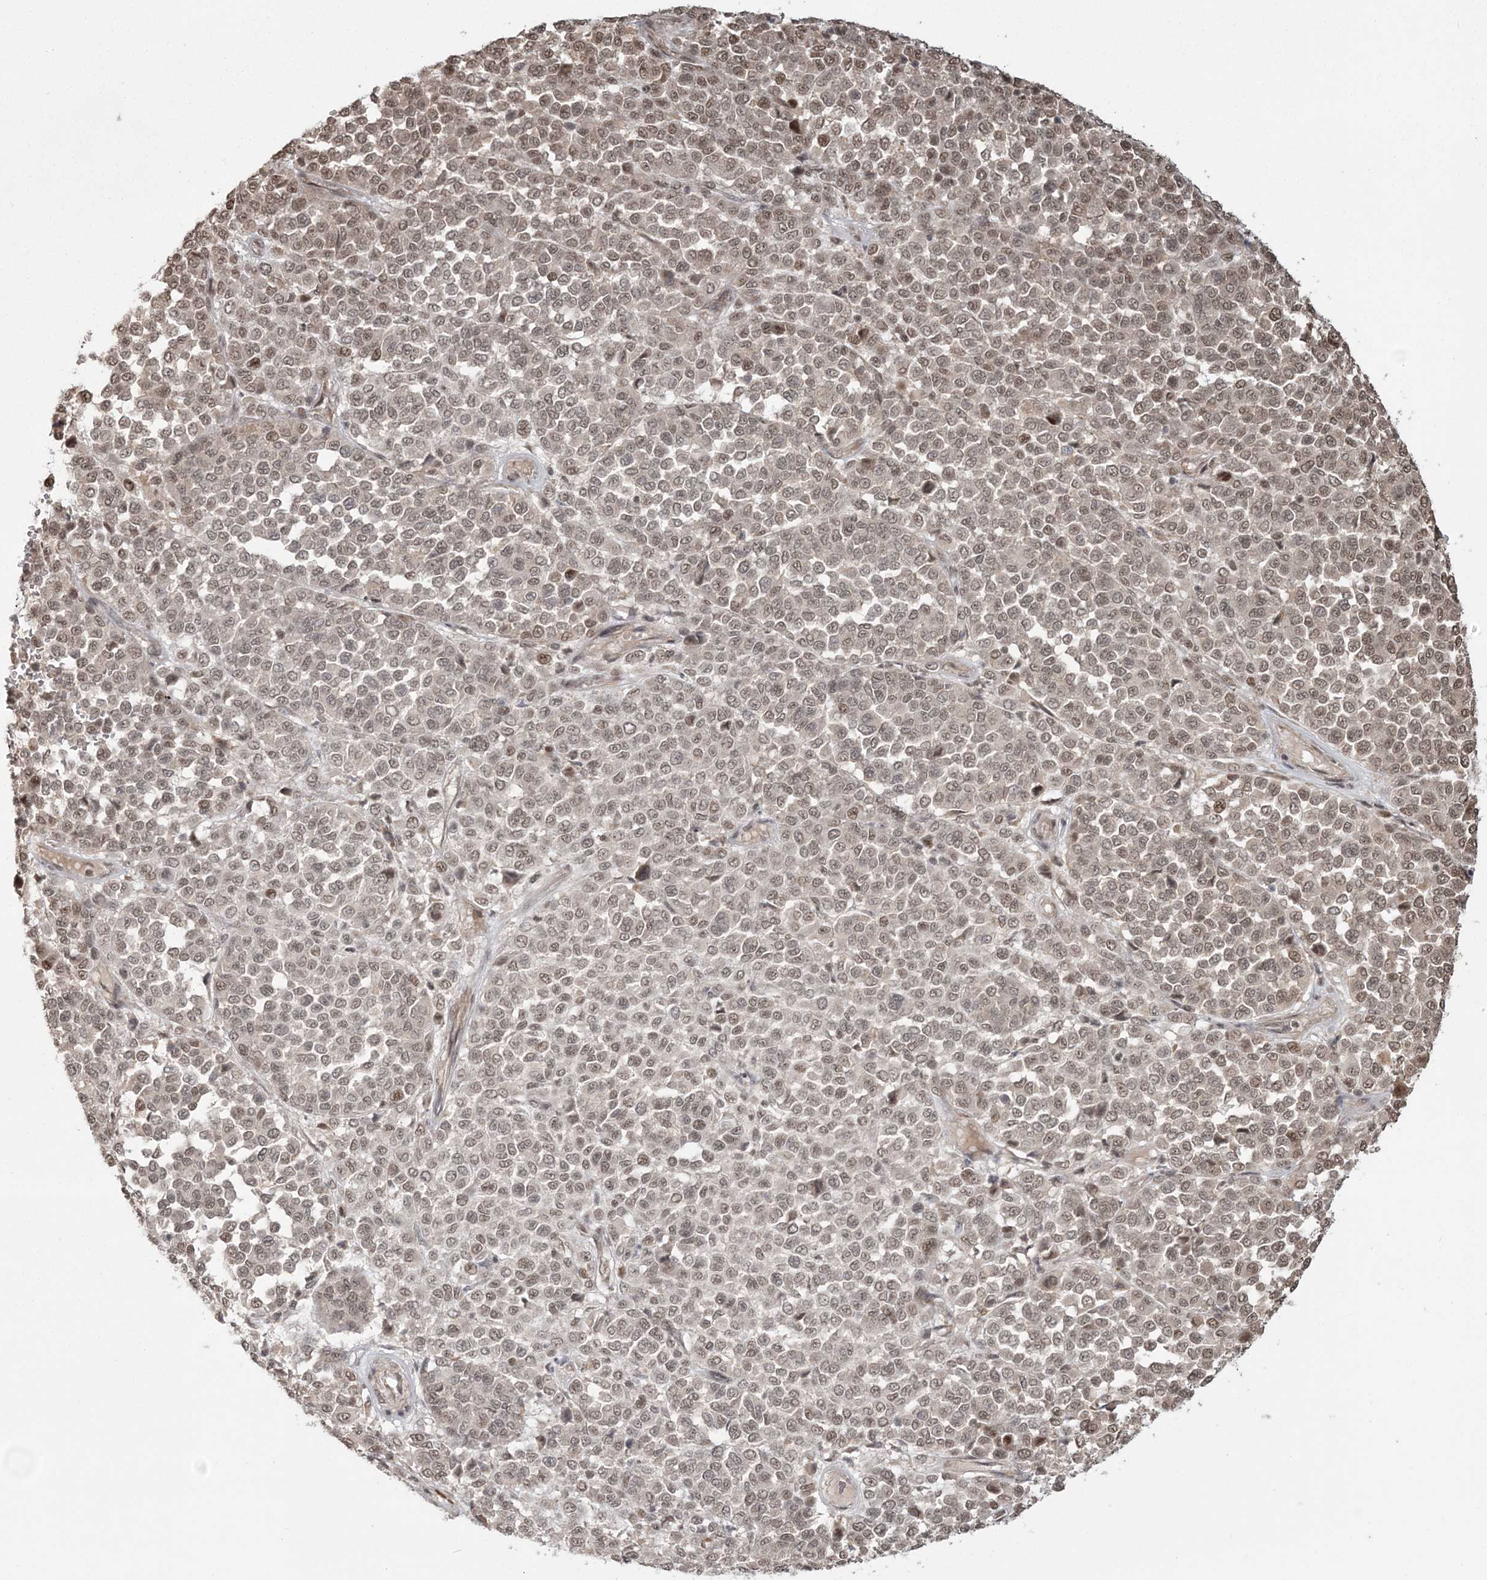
{"staining": {"intensity": "weak", "quantity": ">75%", "location": "nuclear"}, "tissue": "melanoma", "cell_type": "Tumor cells", "image_type": "cancer", "snomed": [{"axis": "morphology", "description": "Malignant melanoma, Metastatic site"}, {"axis": "topography", "description": "Pancreas"}], "caption": "Approximately >75% of tumor cells in human melanoma reveal weak nuclear protein positivity as visualized by brown immunohistochemical staining.", "gene": "EPB41L4A", "patient": {"sex": "female", "age": 30}}